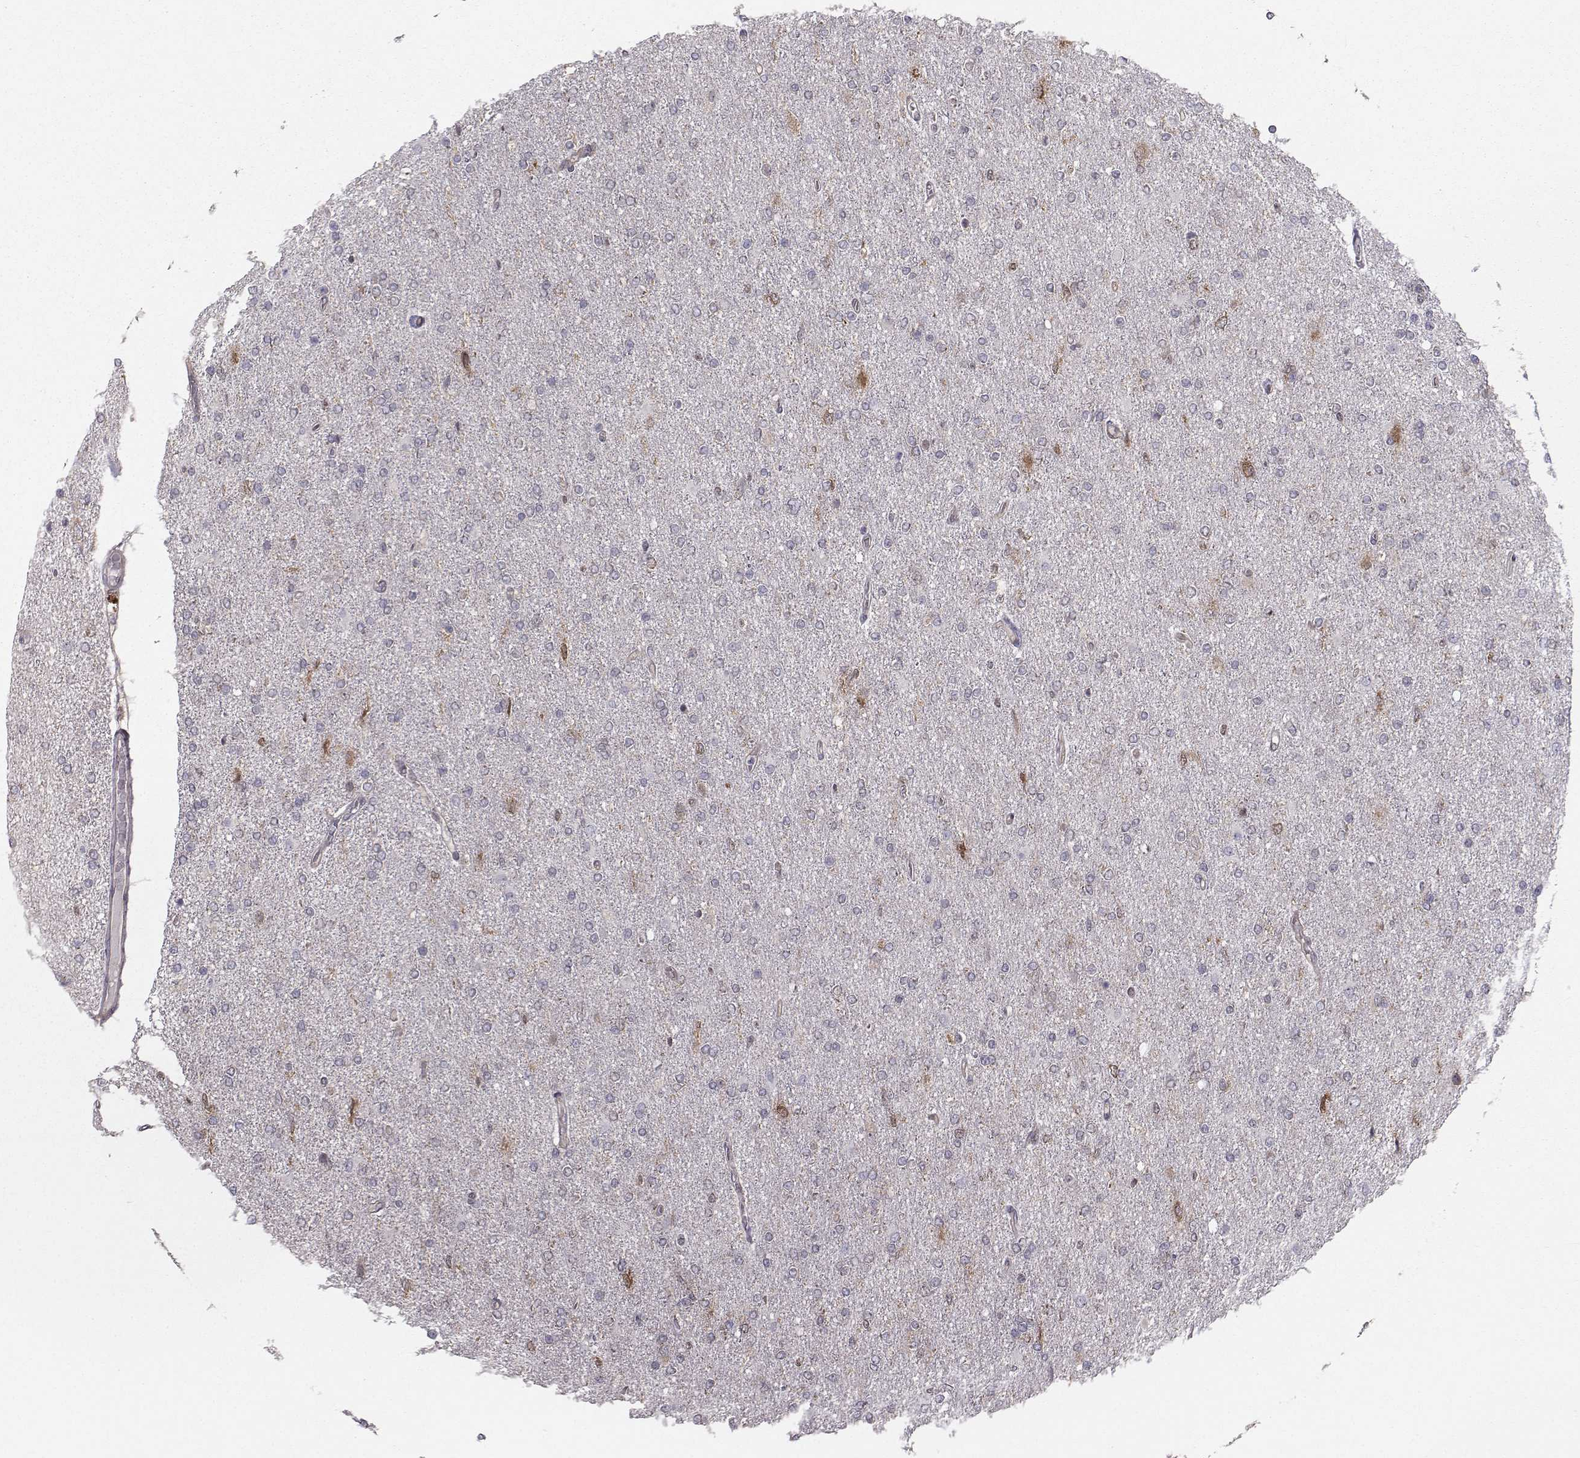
{"staining": {"intensity": "negative", "quantity": "none", "location": "none"}, "tissue": "glioma", "cell_type": "Tumor cells", "image_type": "cancer", "snomed": [{"axis": "morphology", "description": "Glioma, malignant, High grade"}, {"axis": "topography", "description": "Cerebral cortex"}], "caption": "This image is of malignant glioma (high-grade) stained with IHC to label a protein in brown with the nuclei are counter-stained blue. There is no expression in tumor cells.", "gene": "HSP90AB1", "patient": {"sex": "male", "age": 70}}